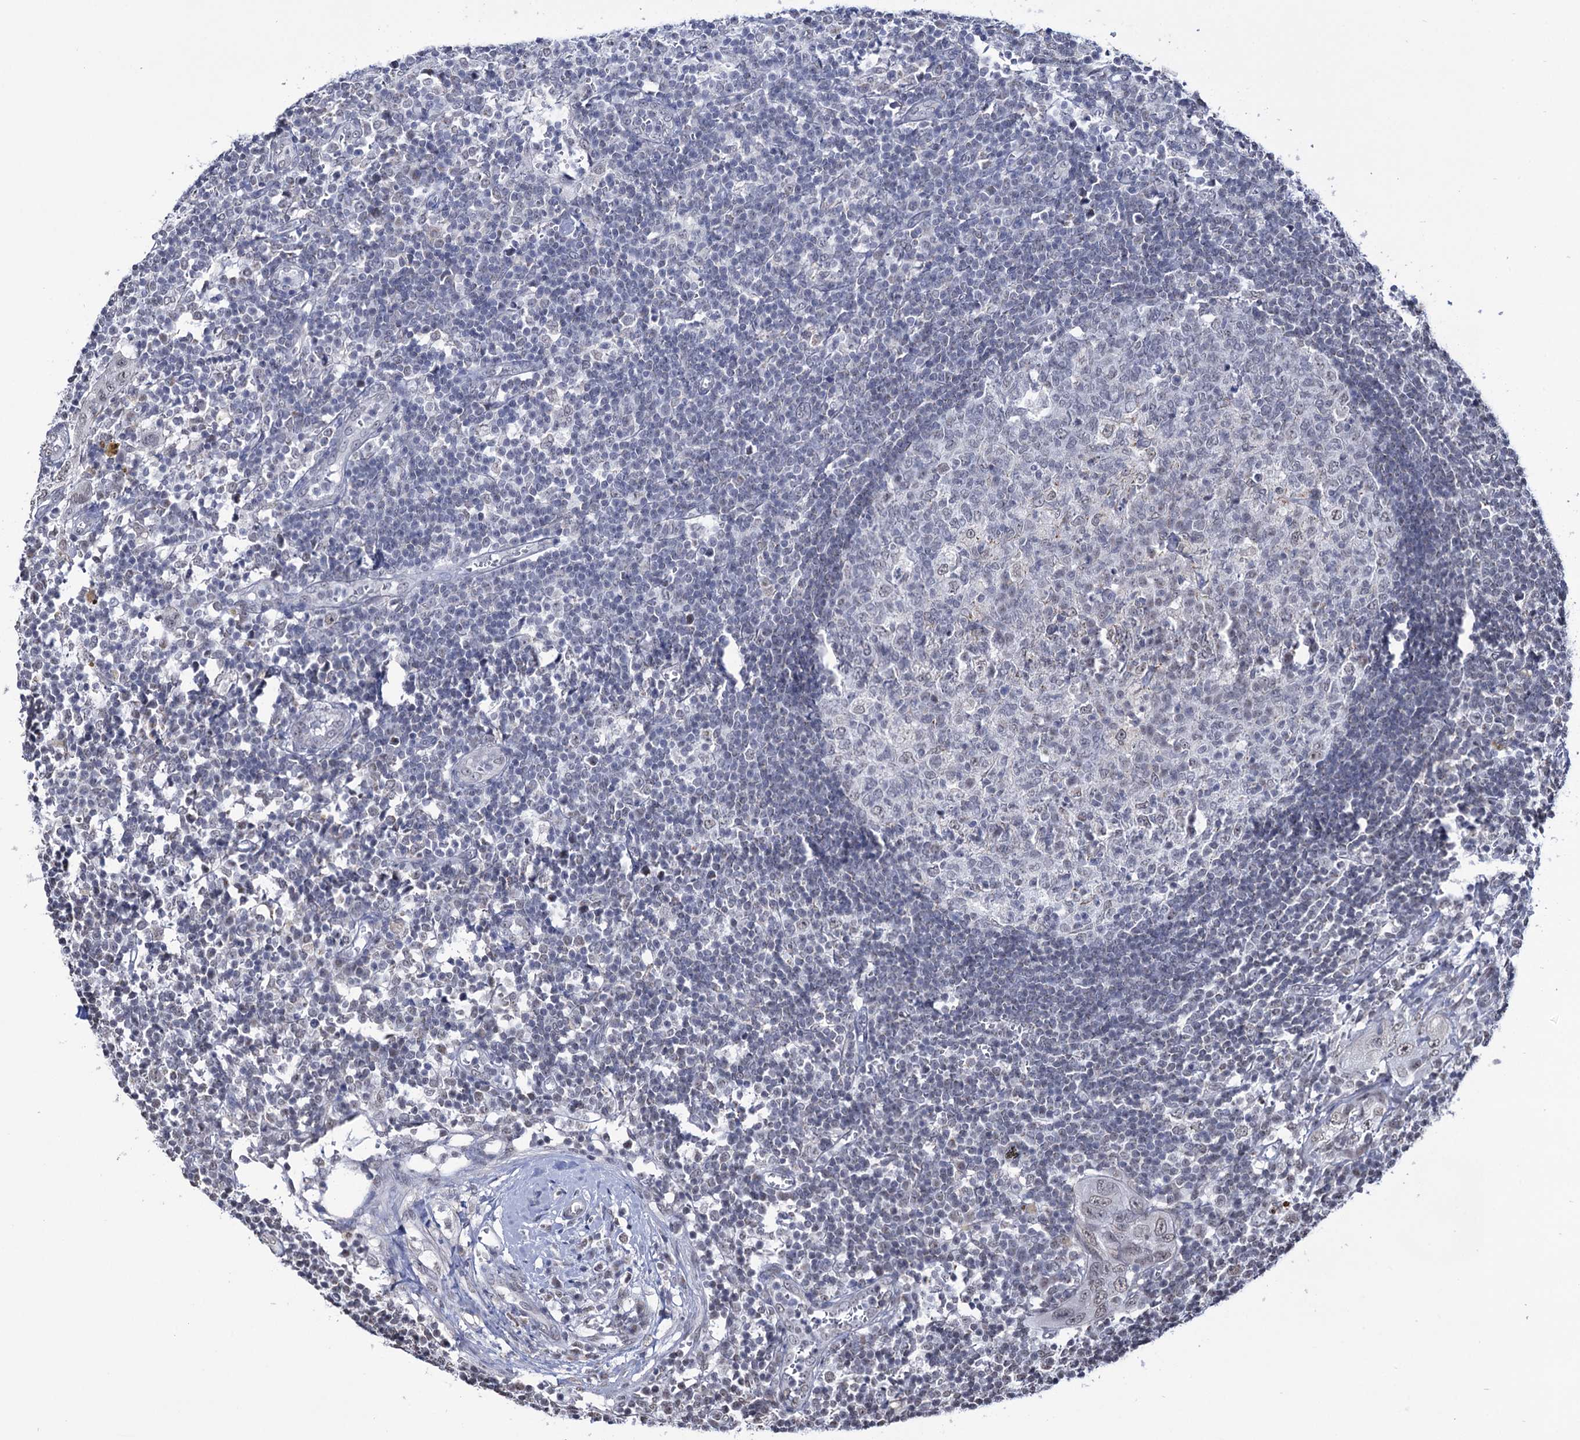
{"staining": {"intensity": "negative", "quantity": "none", "location": "none"}, "tissue": "lymph node", "cell_type": "Germinal center cells", "image_type": "normal", "snomed": [{"axis": "morphology", "description": "Normal tissue, NOS"}, {"axis": "morphology", "description": "Squamous cell carcinoma, metastatic, NOS"}, {"axis": "topography", "description": "Lymph node"}], "caption": "This histopathology image is of benign lymph node stained with immunohistochemistry to label a protein in brown with the nuclei are counter-stained blue. There is no staining in germinal center cells.", "gene": "ABHD10", "patient": {"sex": "male", "age": 73}}